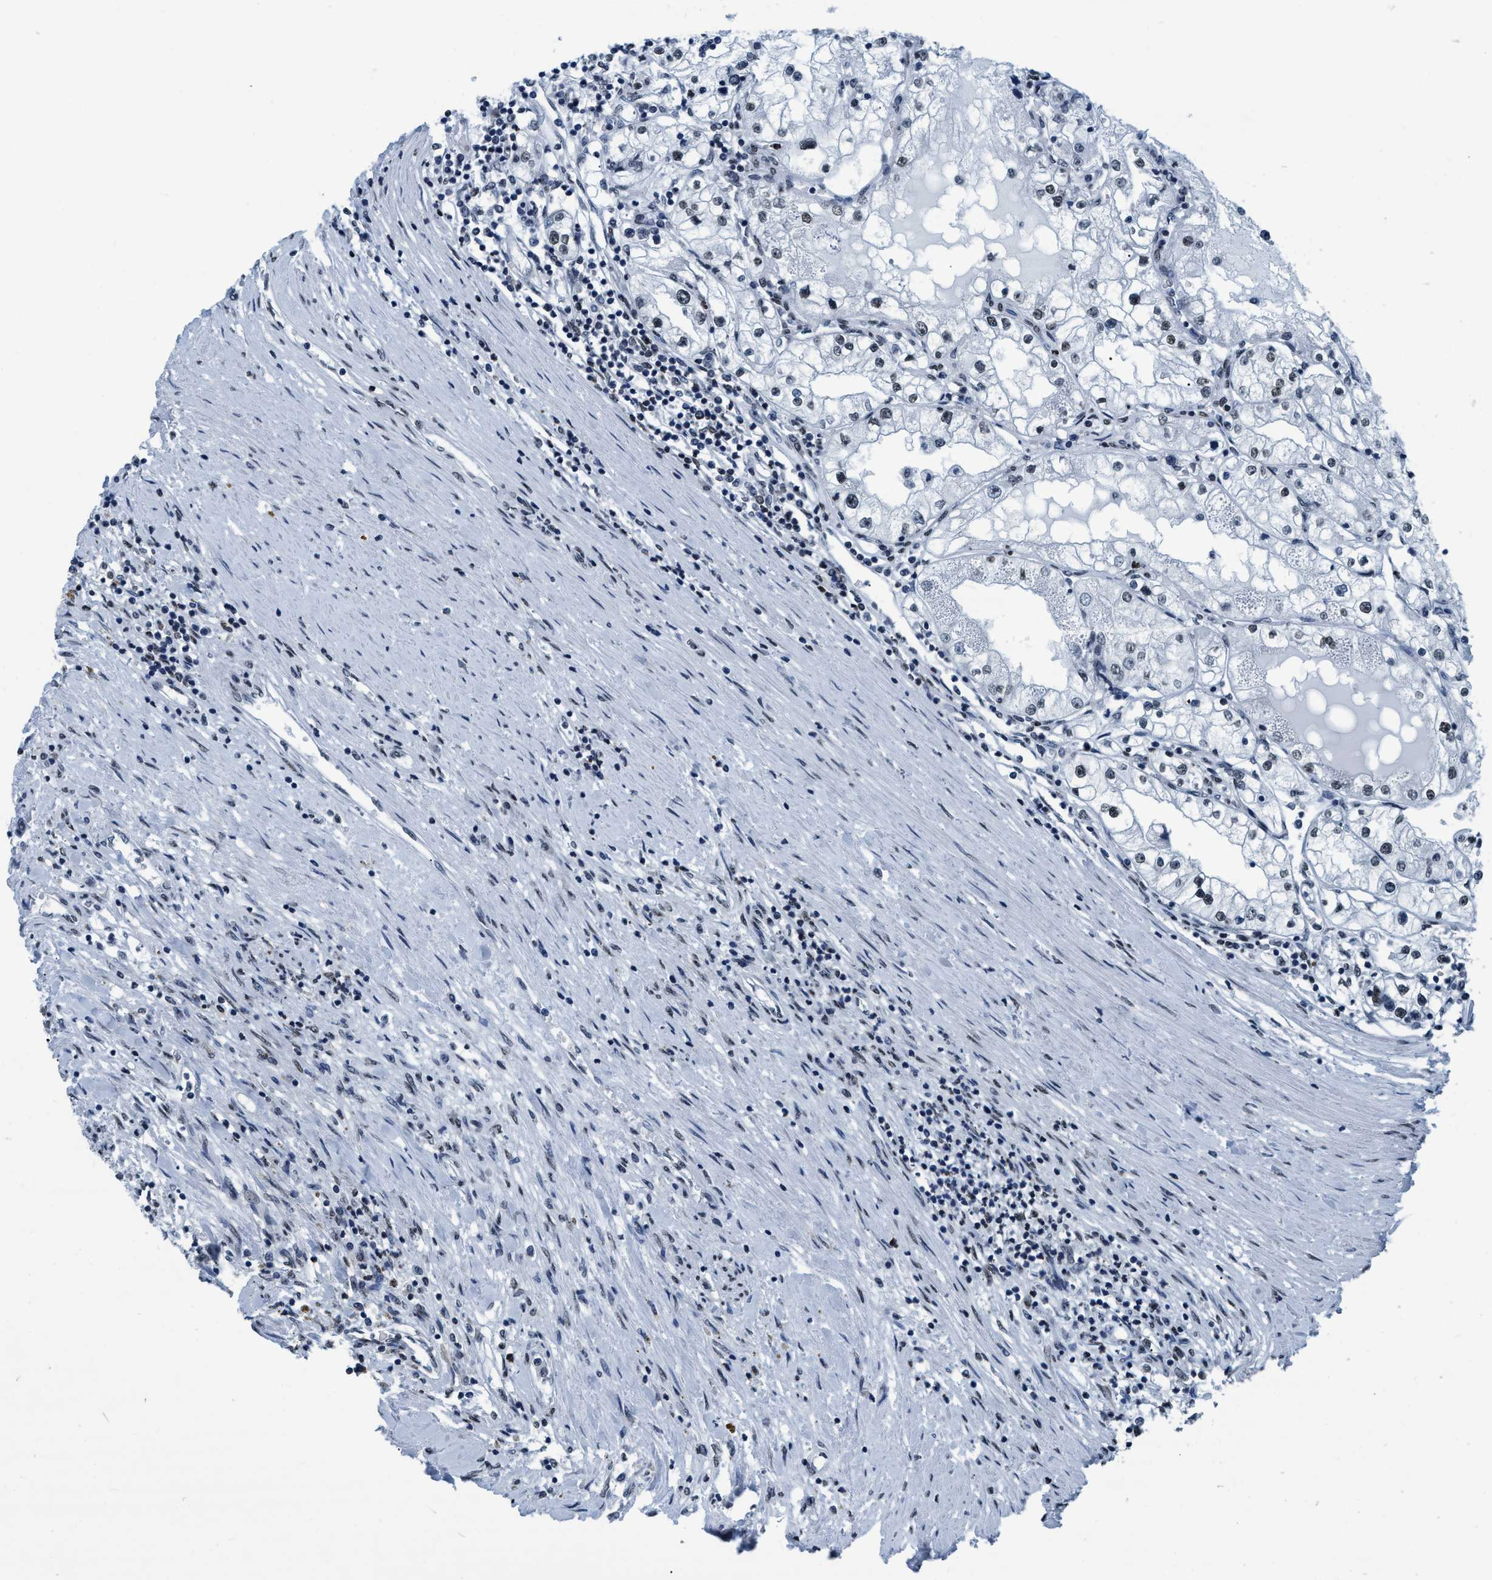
{"staining": {"intensity": "weak", "quantity": "<25%", "location": "nuclear"}, "tissue": "renal cancer", "cell_type": "Tumor cells", "image_type": "cancer", "snomed": [{"axis": "morphology", "description": "Adenocarcinoma, NOS"}, {"axis": "topography", "description": "Kidney"}], "caption": "Renal adenocarcinoma was stained to show a protein in brown. There is no significant positivity in tumor cells.", "gene": "CCNE2", "patient": {"sex": "male", "age": 68}}